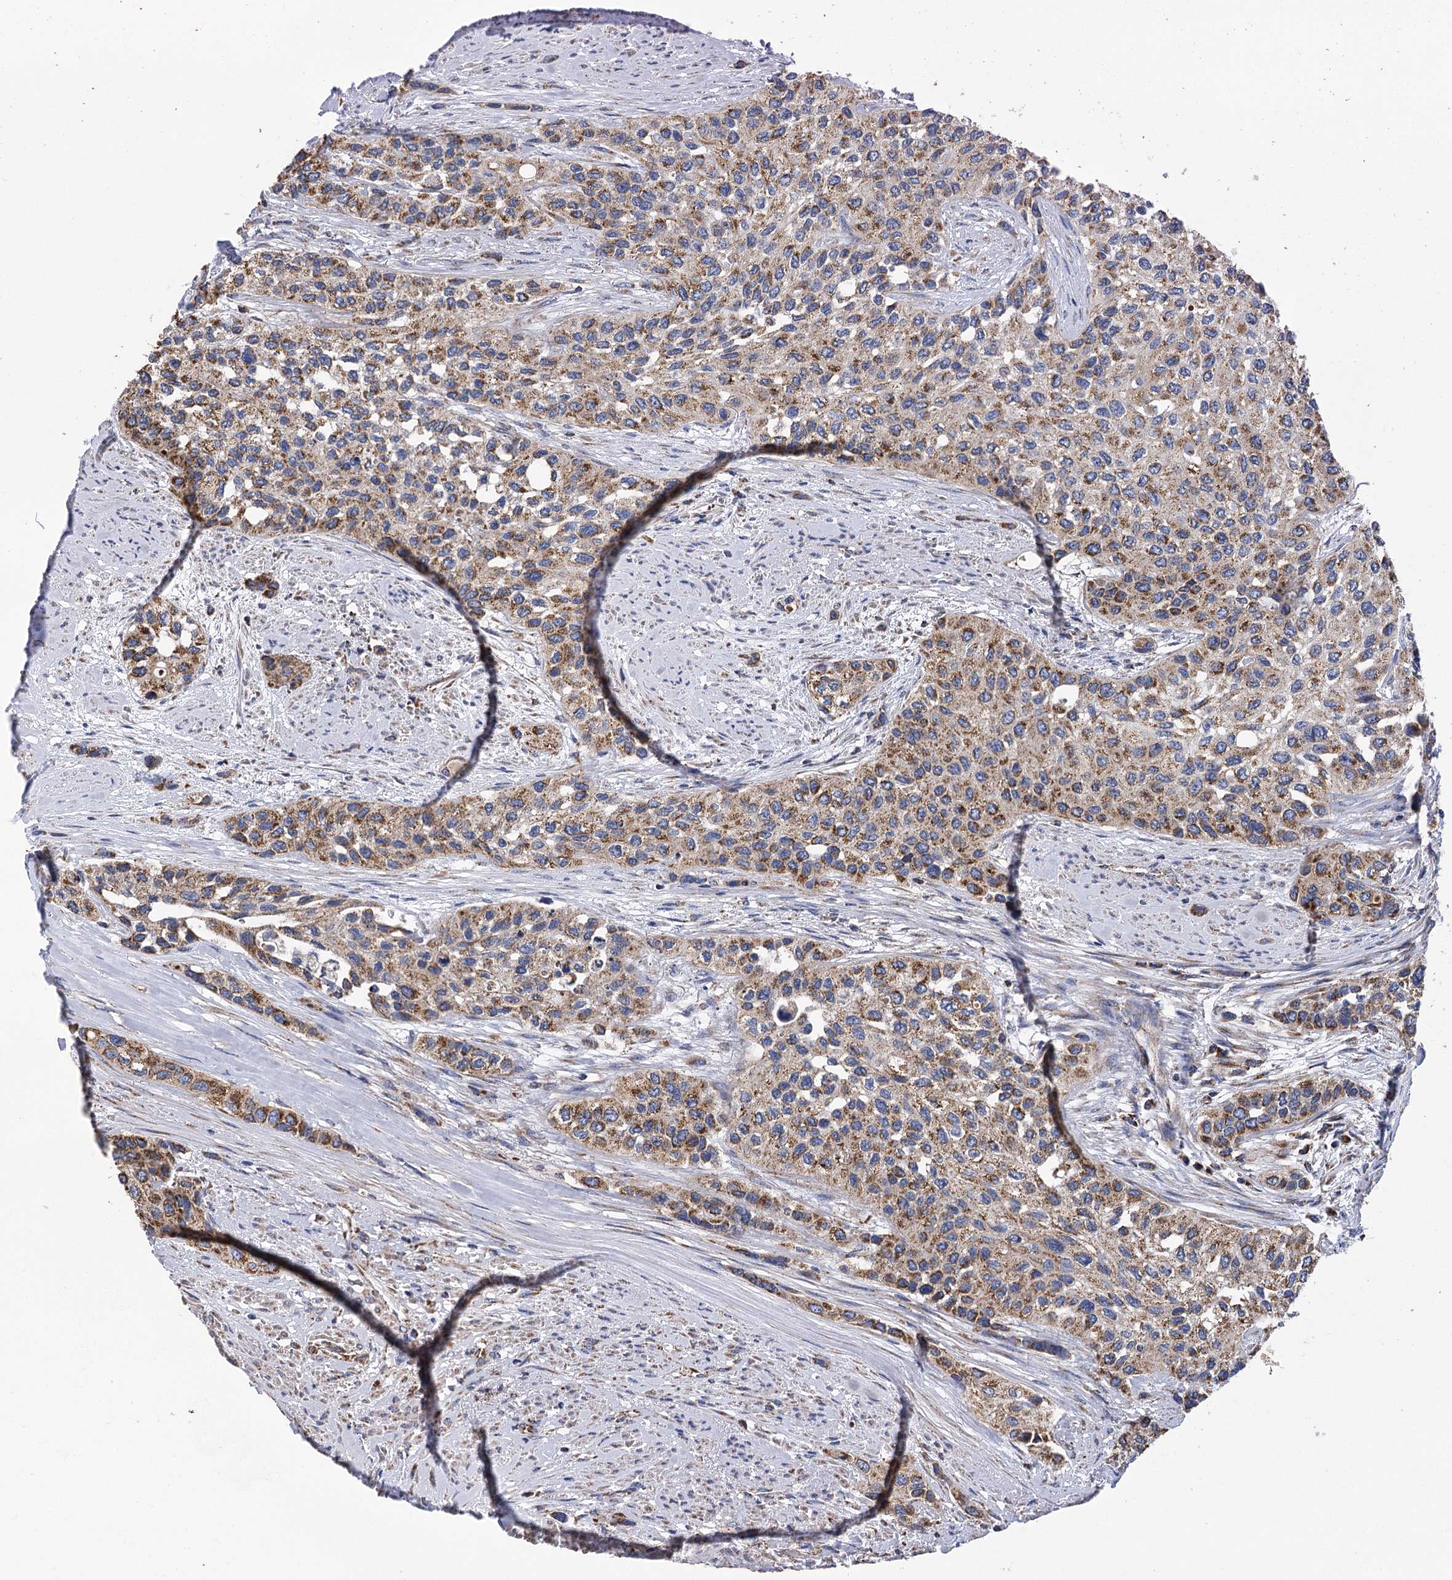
{"staining": {"intensity": "moderate", "quantity": ">75%", "location": "cytoplasmic/membranous"}, "tissue": "urothelial cancer", "cell_type": "Tumor cells", "image_type": "cancer", "snomed": [{"axis": "morphology", "description": "Normal tissue, NOS"}, {"axis": "morphology", "description": "Urothelial carcinoma, High grade"}, {"axis": "topography", "description": "Vascular tissue"}, {"axis": "topography", "description": "Urinary bladder"}], "caption": "Moderate cytoplasmic/membranous protein staining is appreciated in about >75% of tumor cells in urothelial cancer.", "gene": "CCDC73", "patient": {"sex": "female", "age": 56}}